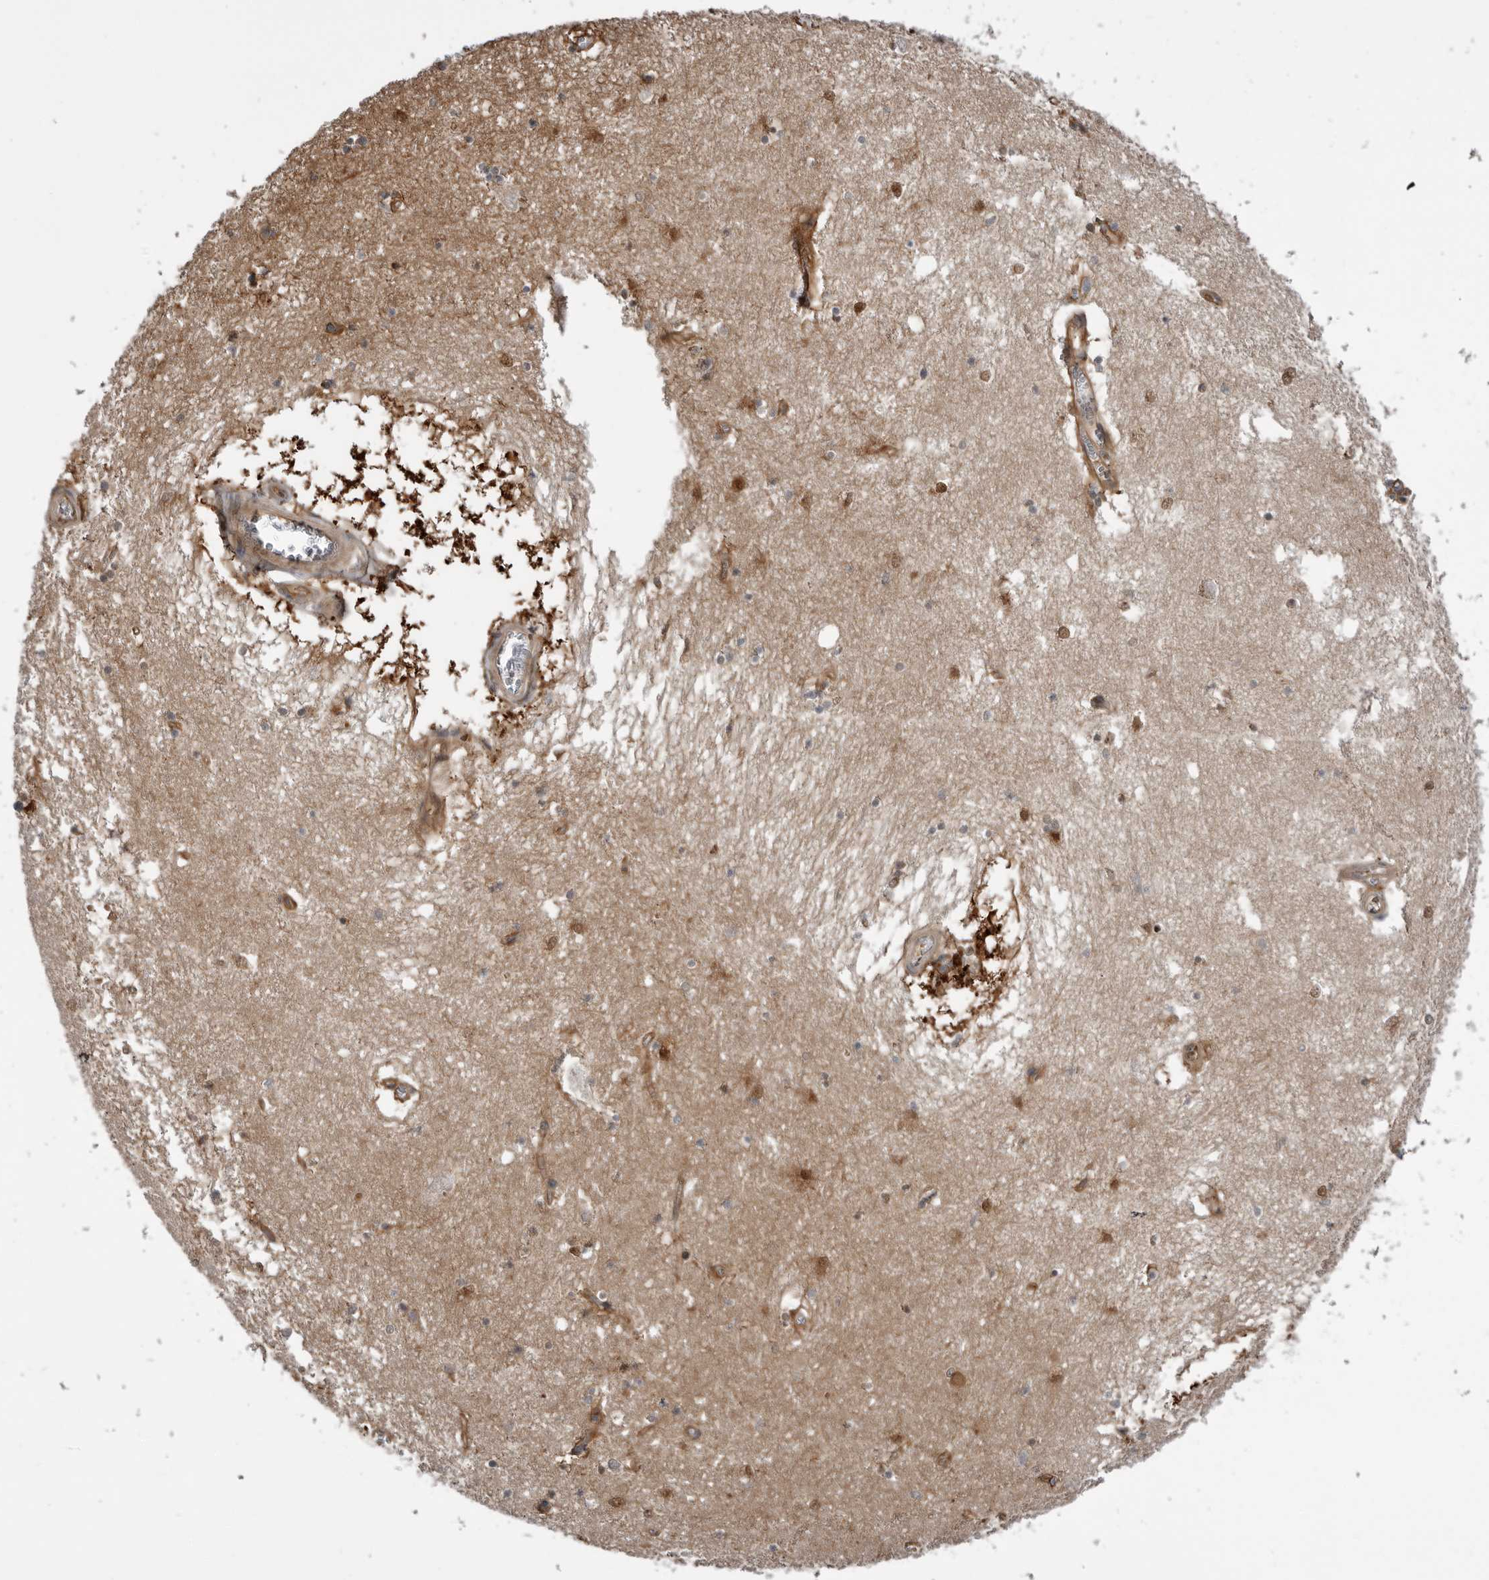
{"staining": {"intensity": "moderate", "quantity": ">75%", "location": "cytoplasmic/membranous,nuclear"}, "tissue": "hippocampus", "cell_type": "Glial cells", "image_type": "normal", "snomed": [{"axis": "morphology", "description": "Normal tissue, NOS"}, {"axis": "topography", "description": "Hippocampus"}], "caption": "Protein staining of benign hippocampus demonstrates moderate cytoplasmic/membranous,nuclear positivity in approximately >75% of glial cells. The staining was performed using DAB to visualize the protein expression in brown, while the nuclei were stained in blue with hematoxylin (Magnification: 20x).", "gene": "RAB3GAP2", "patient": {"sex": "male", "age": 70}}